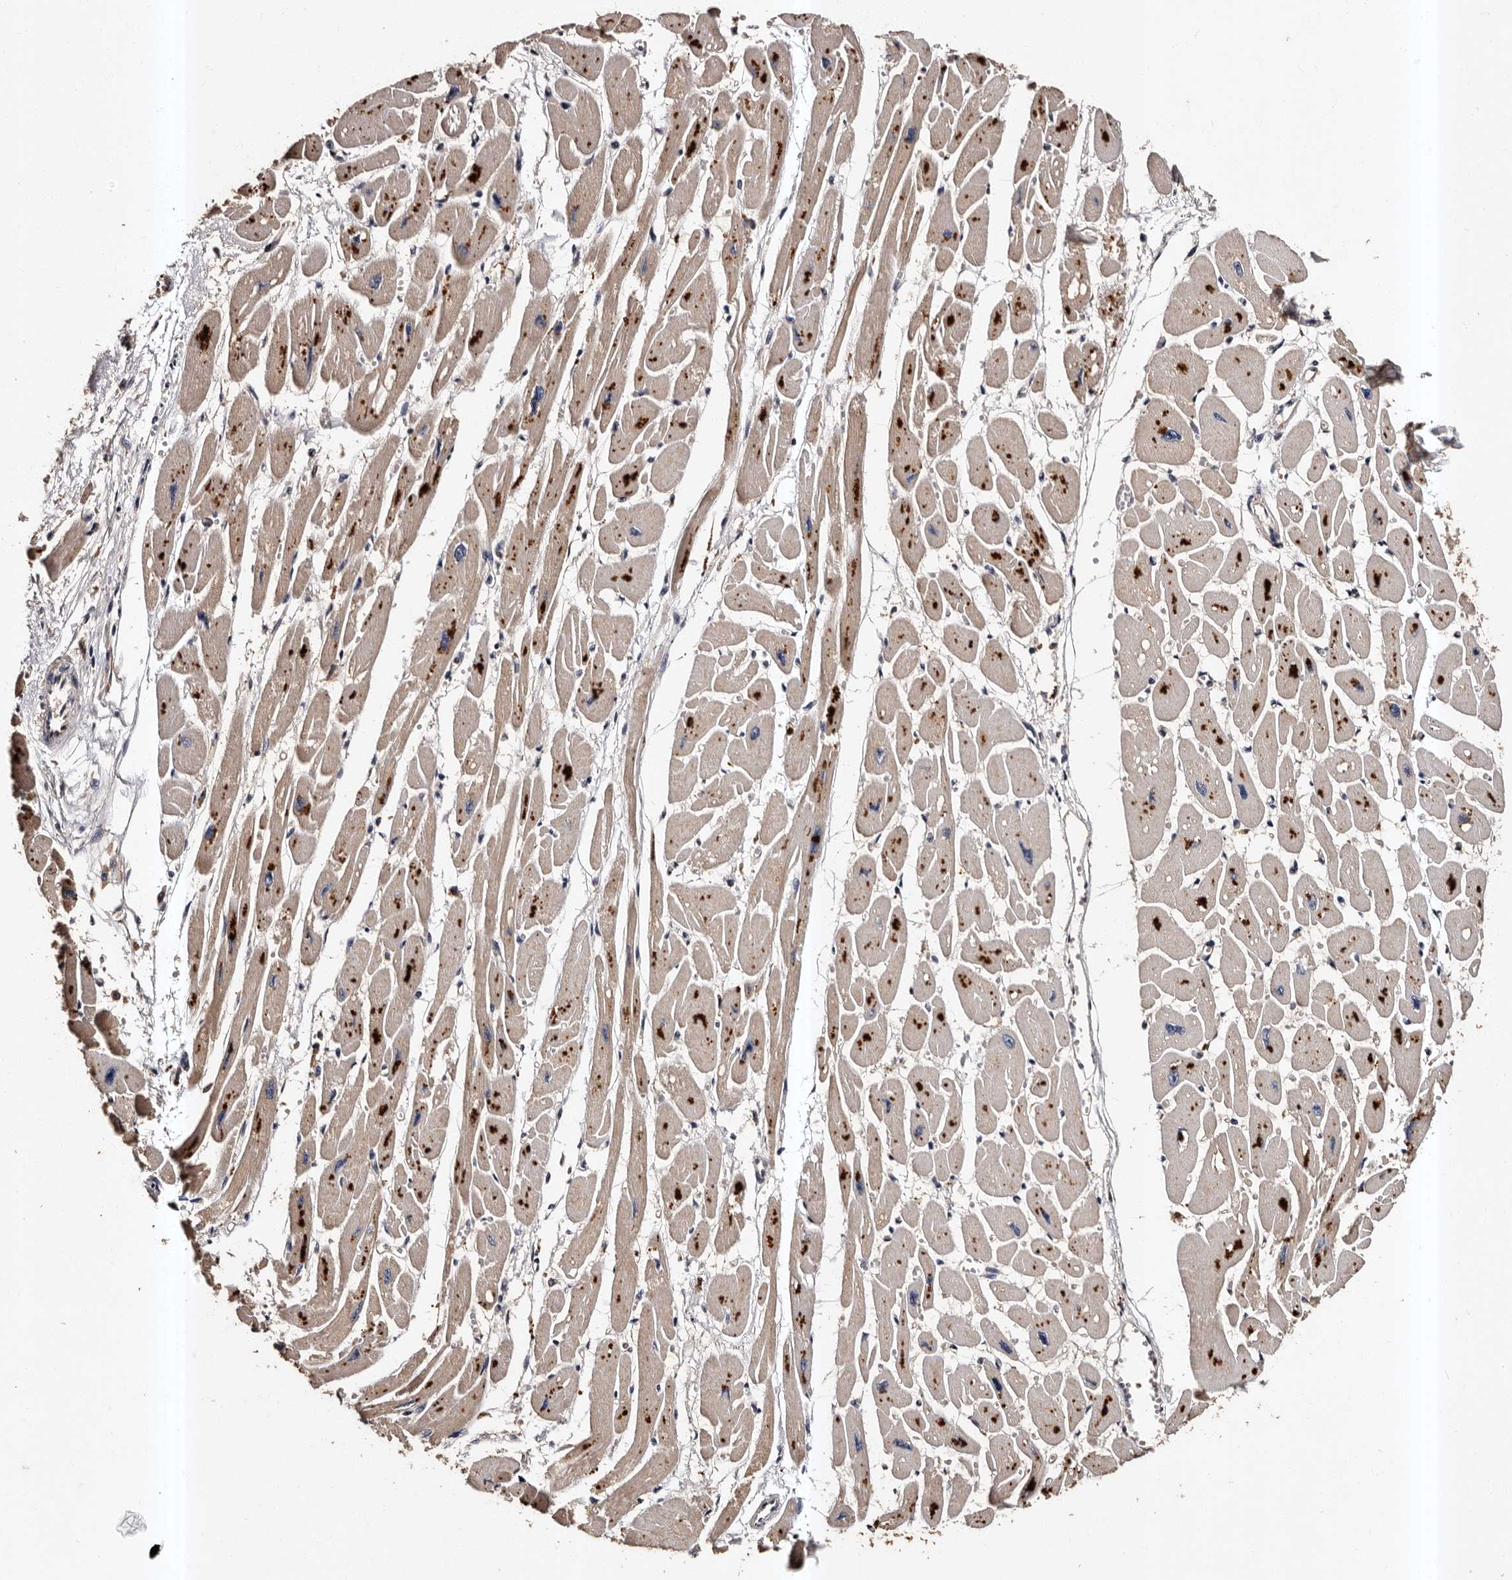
{"staining": {"intensity": "moderate", "quantity": ">75%", "location": "cytoplasmic/membranous"}, "tissue": "heart muscle", "cell_type": "Cardiomyocytes", "image_type": "normal", "snomed": [{"axis": "morphology", "description": "Normal tissue, NOS"}, {"axis": "topography", "description": "Heart"}], "caption": "High-power microscopy captured an immunohistochemistry histopathology image of unremarkable heart muscle, revealing moderate cytoplasmic/membranous positivity in approximately >75% of cardiomyocytes.", "gene": "ADCK5", "patient": {"sex": "female", "age": 54}}